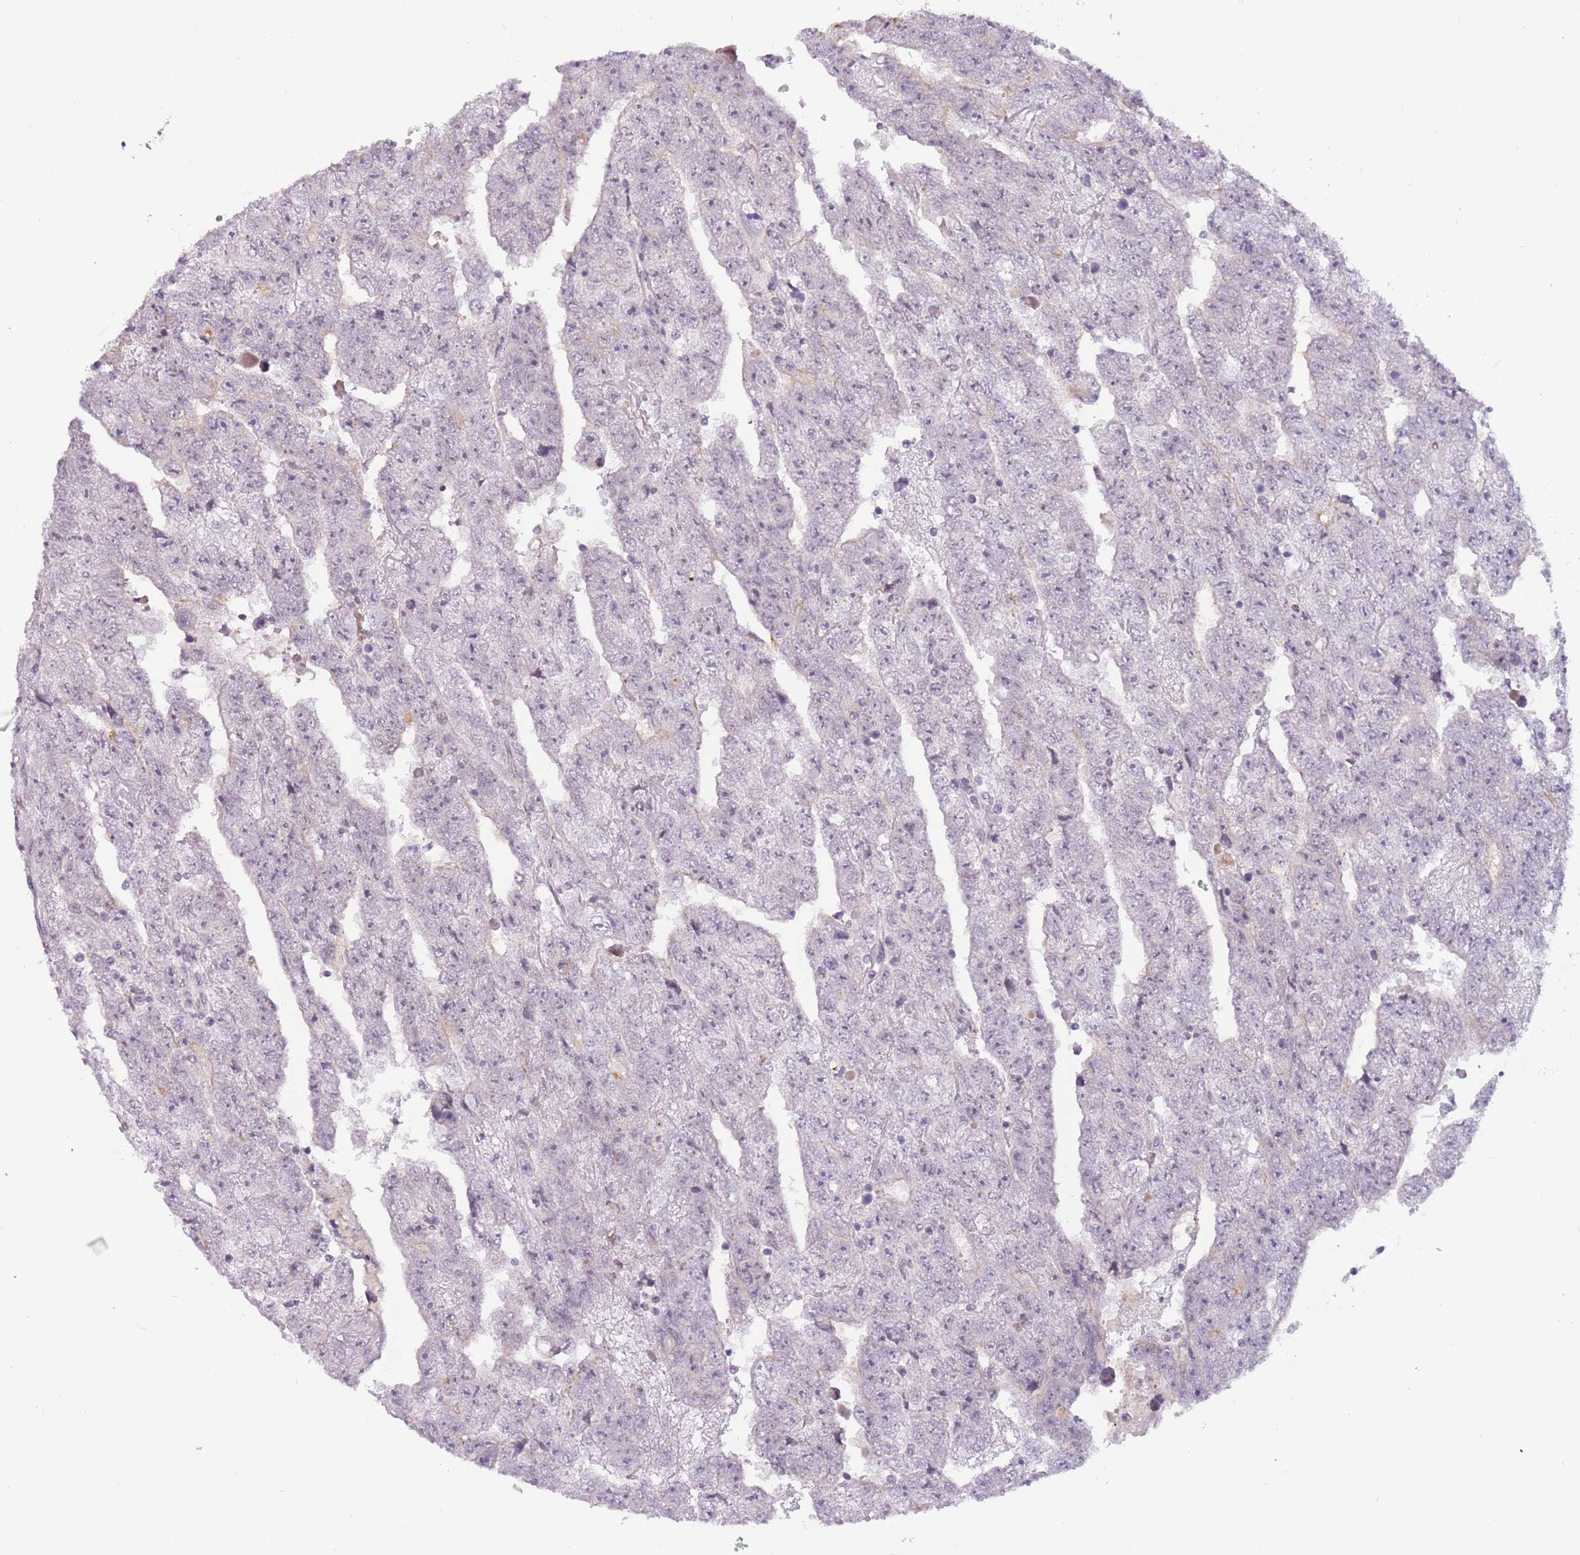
{"staining": {"intensity": "negative", "quantity": "none", "location": "none"}, "tissue": "testis cancer", "cell_type": "Tumor cells", "image_type": "cancer", "snomed": [{"axis": "morphology", "description": "Carcinoma, Embryonal, NOS"}, {"axis": "topography", "description": "Testis"}], "caption": "Tumor cells show no significant positivity in testis embryonal carcinoma.", "gene": "MLLT11", "patient": {"sex": "male", "age": 25}}